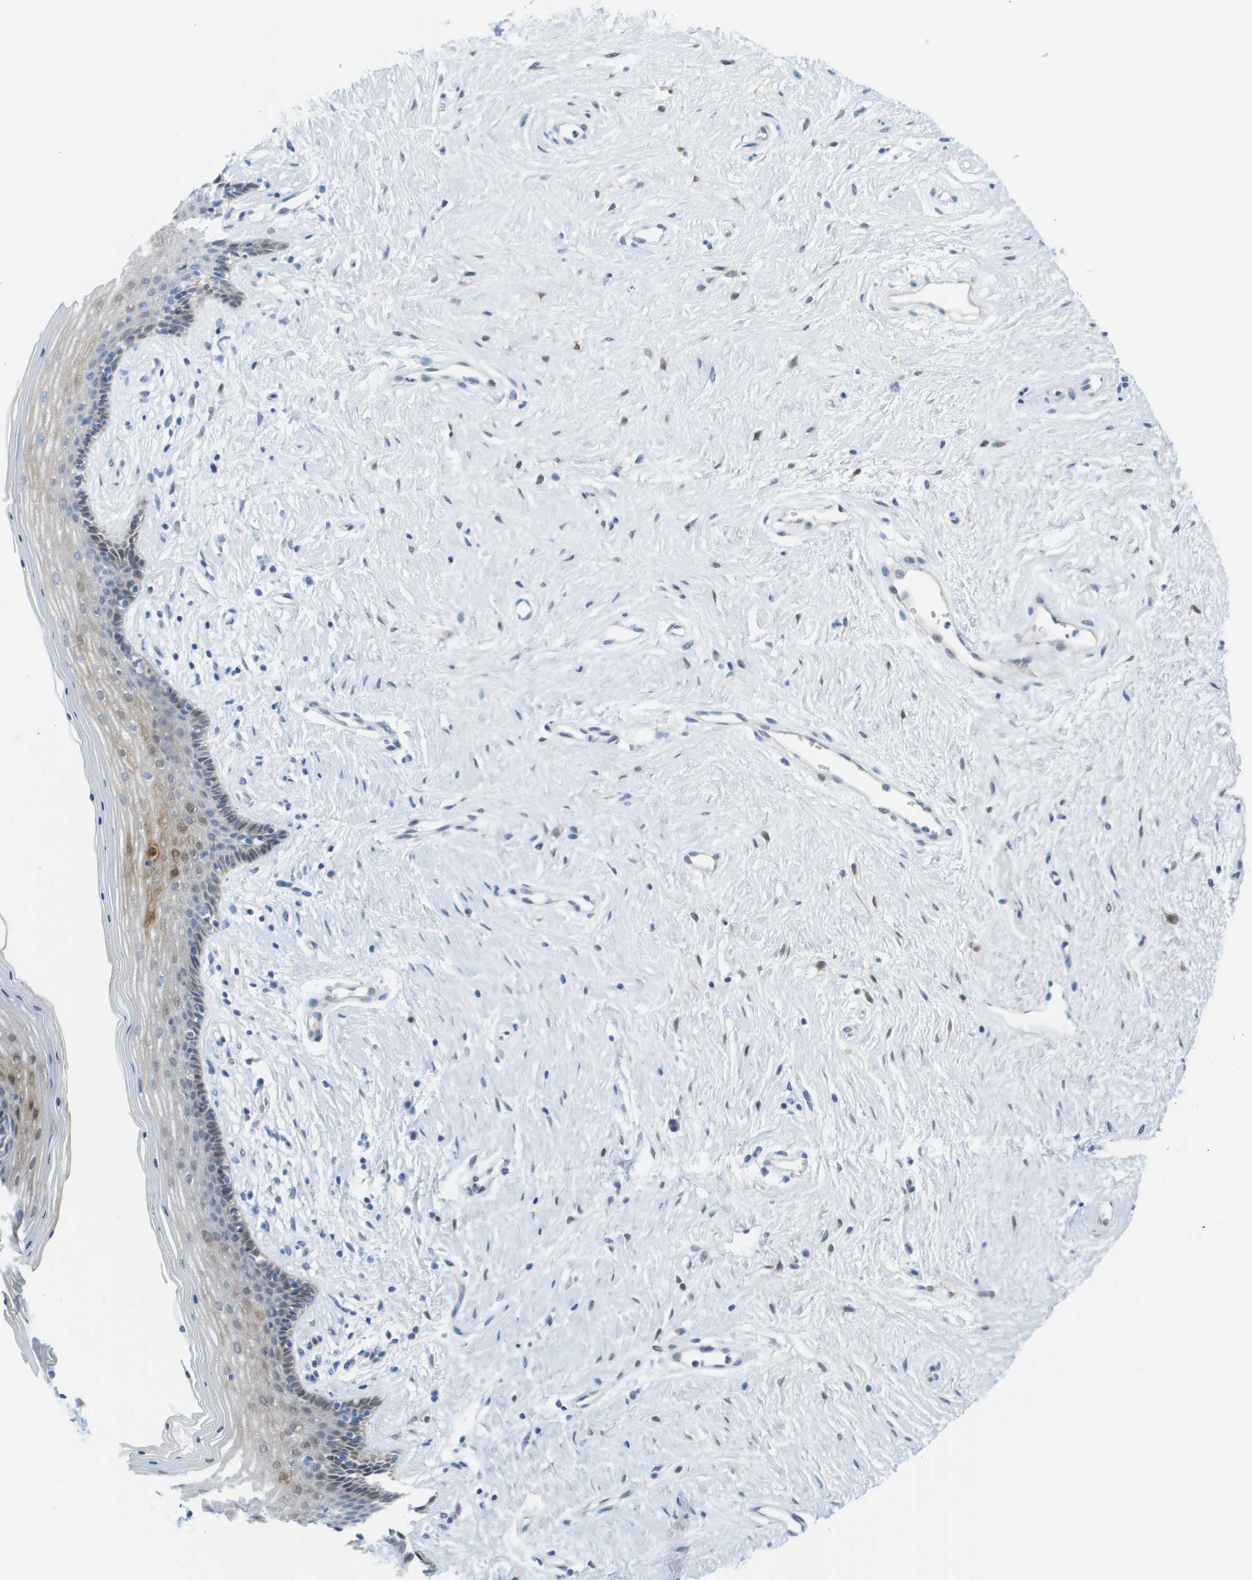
{"staining": {"intensity": "weak", "quantity": "<25%", "location": "cytoplasmic/membranous"}, "tissue": "vagina", "cell_type": "Squamous epithelial cells", "image_type": "normal", "snomed": [{"axis": "morphology", "description": "Normal tissue, NOS"}, {"axis": "topography", "description": "Vagina"}], "caption": "Immunohistochemical staining of unremarkable vagina demonstrates no significant staining in squamous epithelial cells. The staining was performed using DAB (3,3'-diaminobenzidine) to visualize the protein expression in brown, while the nuclei were stained in blue with hematoxylin (Magnification: 20x).", "gene": "CUL9", "patient": {"sex": "female", "age": 44}}